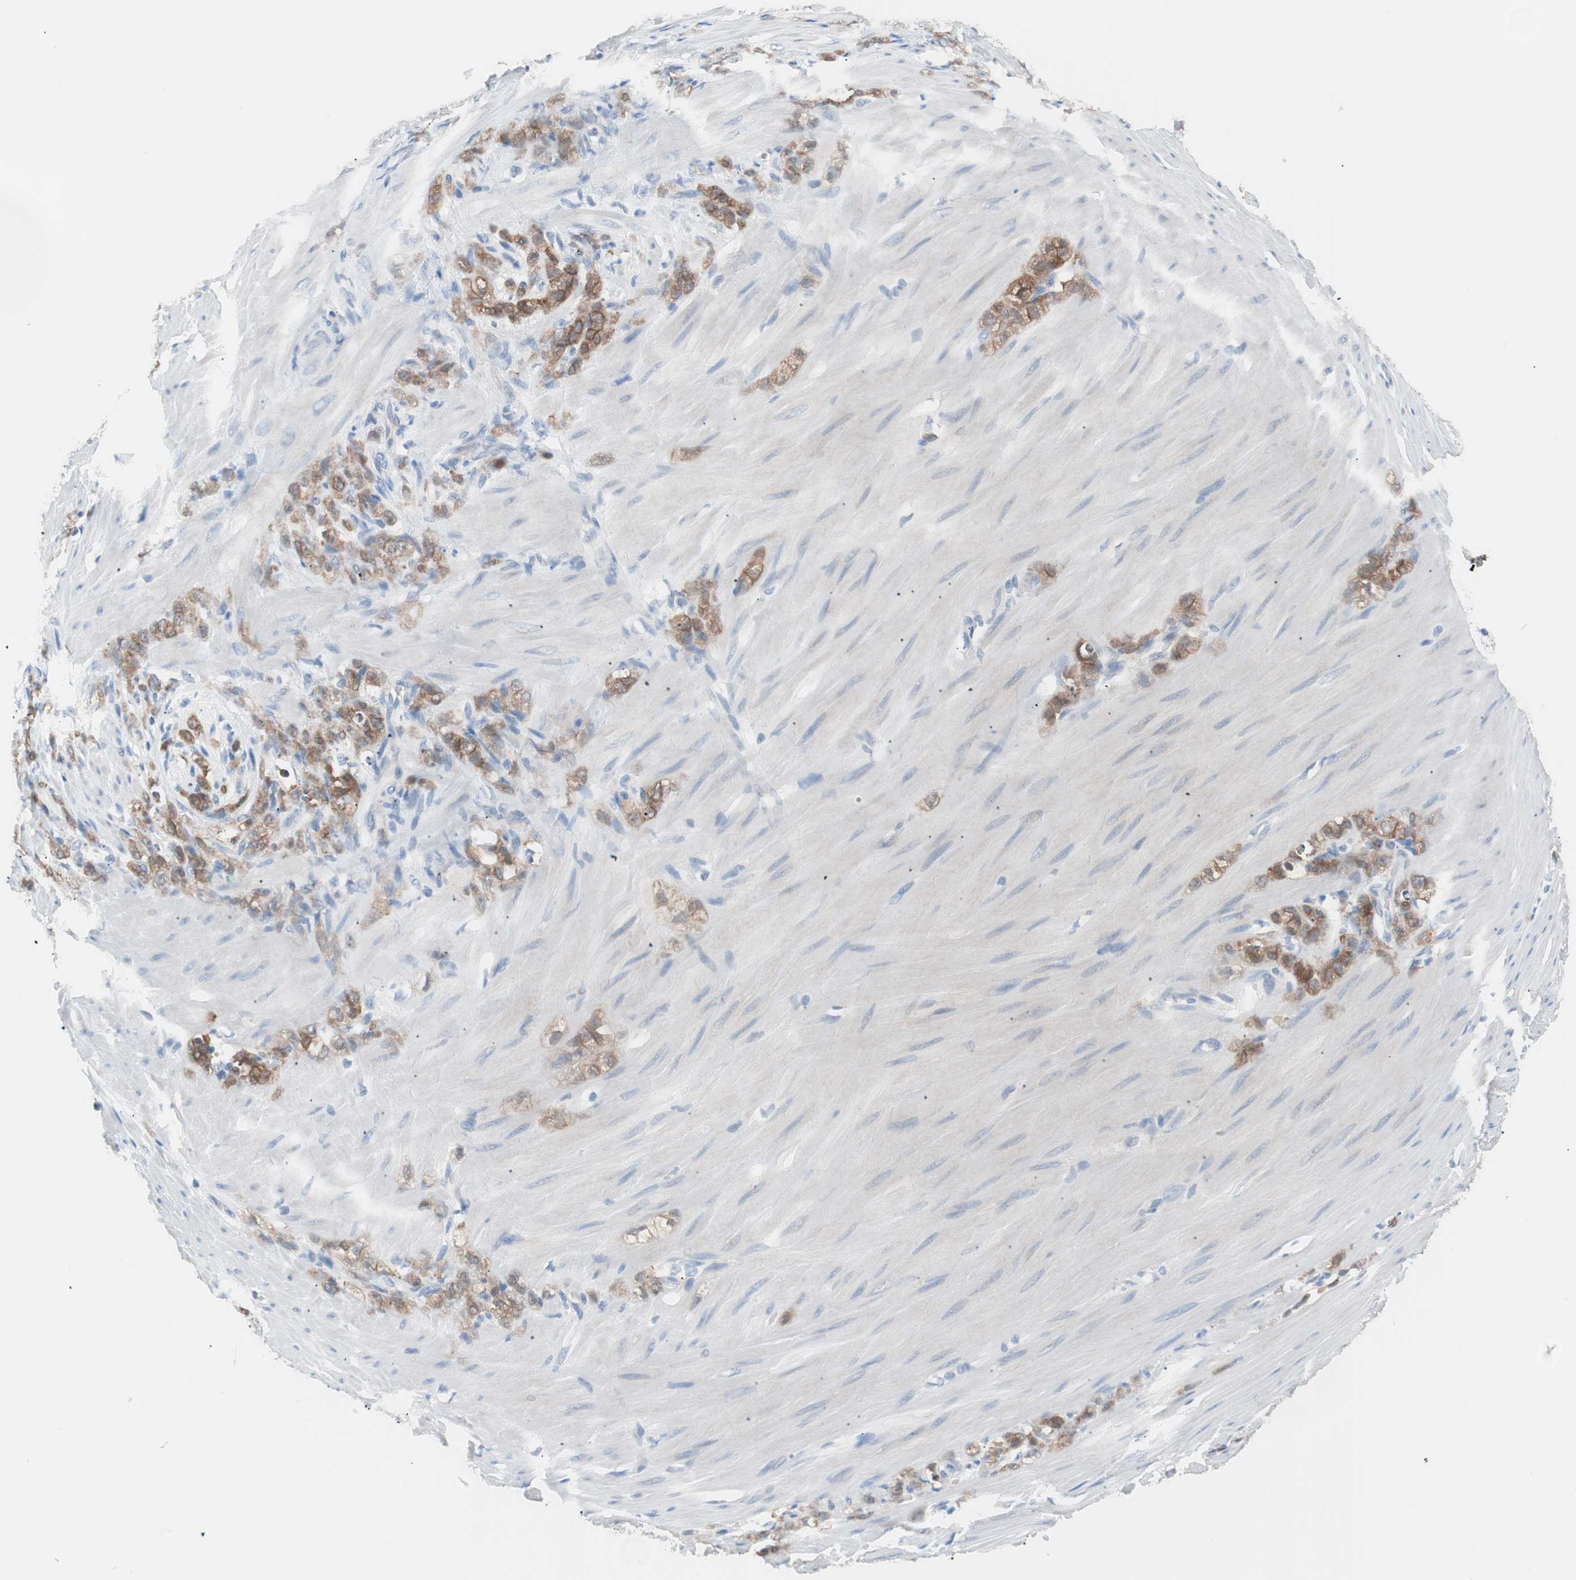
{"staining": {"intensity": "moderate", "quantity": ">75%", "location": "cytoplasmic/membranous"}, "tissue": "stomach cancer", "cell_type": "Tumor cells", "image_type": "cancer", "snomed": [{"axis": "morphology", "description": "Adenocarcinoma, NOS"}, {"axis": "topography", "description": "Stomach"}], "caption": "DAB immunohistochemical staining of stomach cancer exhibits moderate cytoplasmic/membranous protein positivity in approximately >75% of tumor cells. Nuclei are stained in blue.", "gene": "VIL1", "patient": {"sex": "male", "age": 82}}